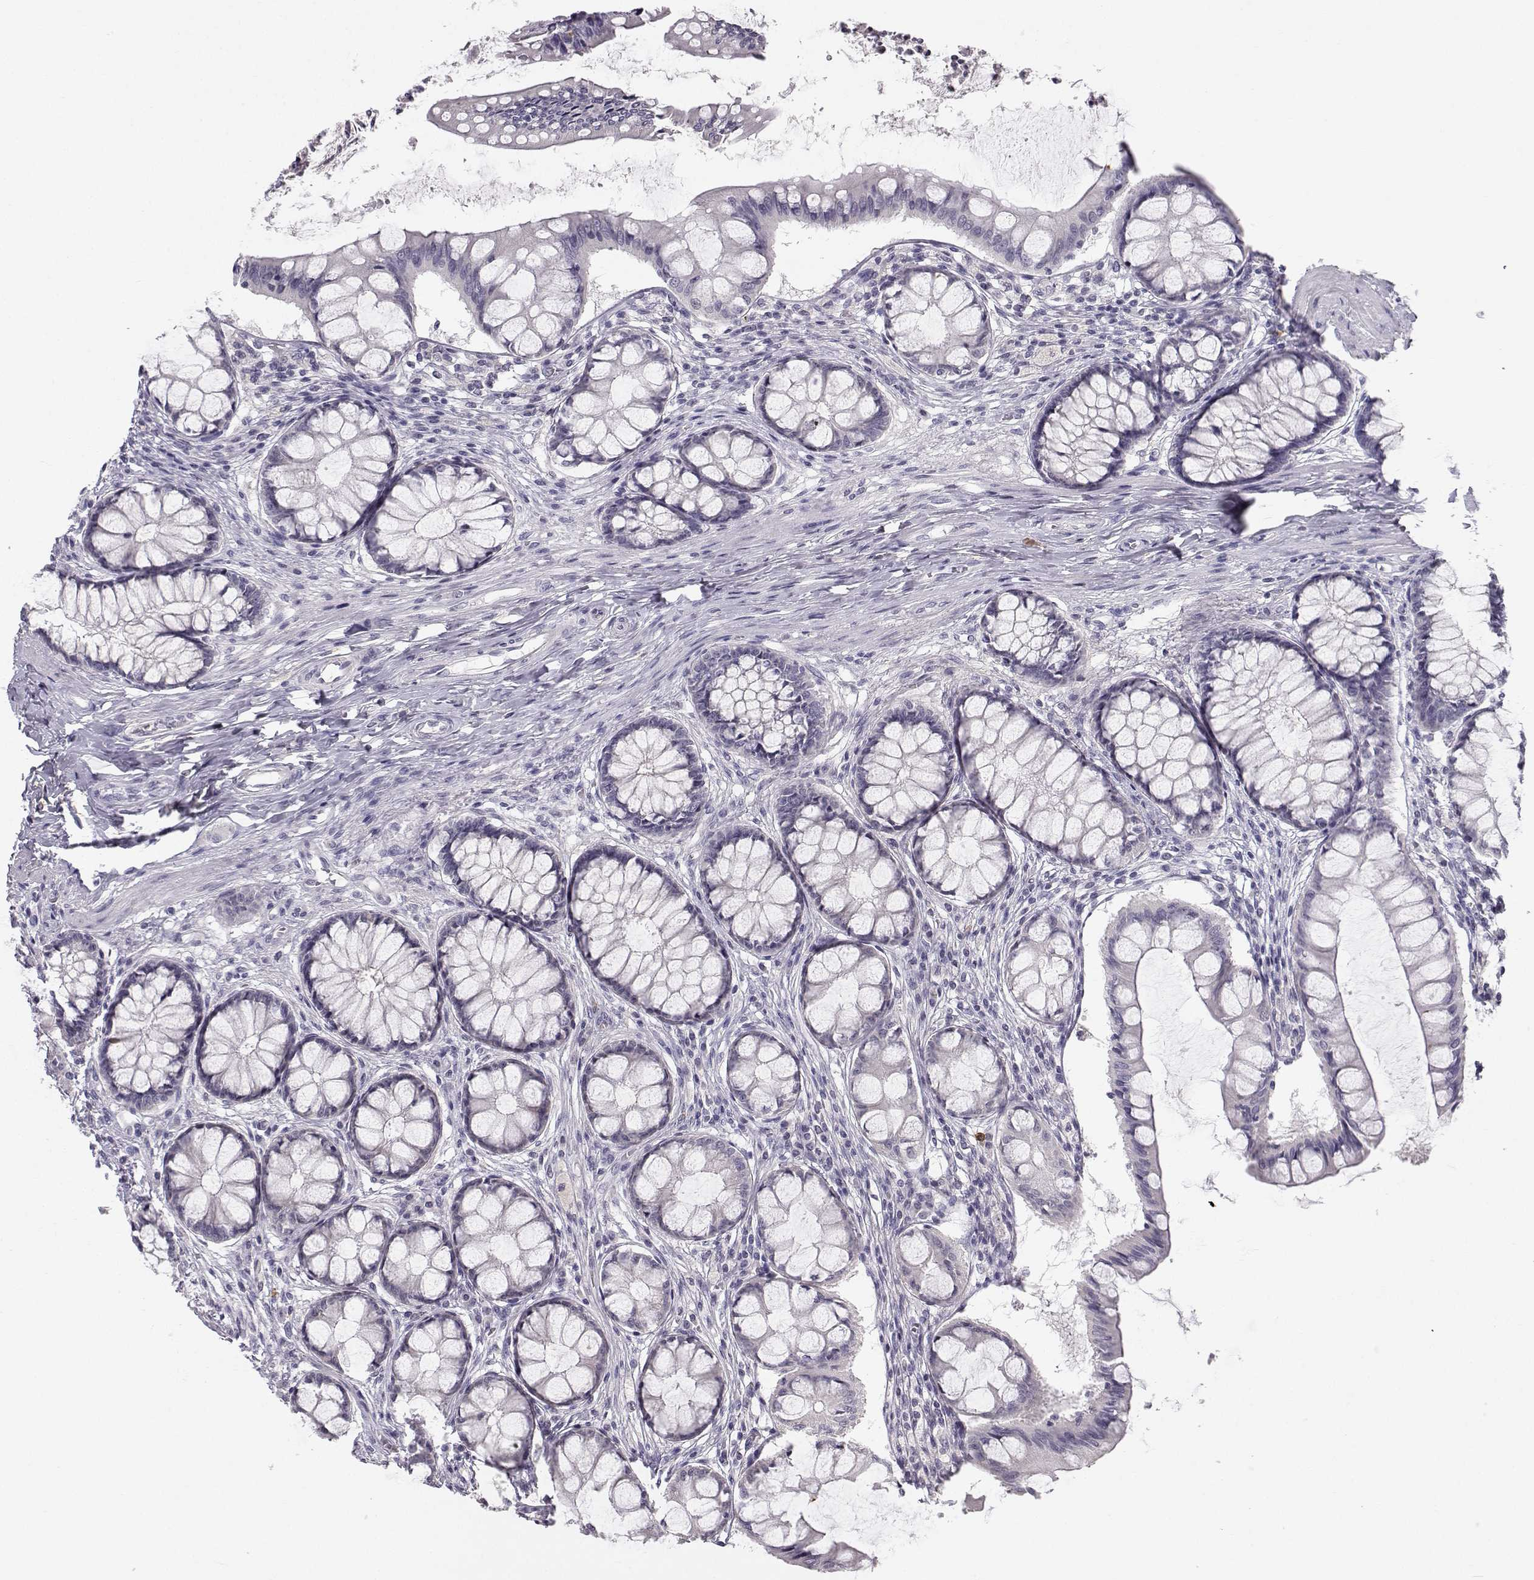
{"staining": {"intensity": "negative", "quantity": "none", "location": "none"}, "tissue": "colon", "cell_type": "Endothelial cells", "image_type": "normal", "snomed": [{"axis": "morphology", "description": "Normal tissue, NOS"}, {"axis": "topography", "description": "Colon"}], "caption": "DAB (3,3'-diaminobenzidine) immunohistochemical staining of normal colon exhibits no significant positivity in endothelial cells.", "gene": "ZNF185", "patient": {"sex": "female", "age": 65}}